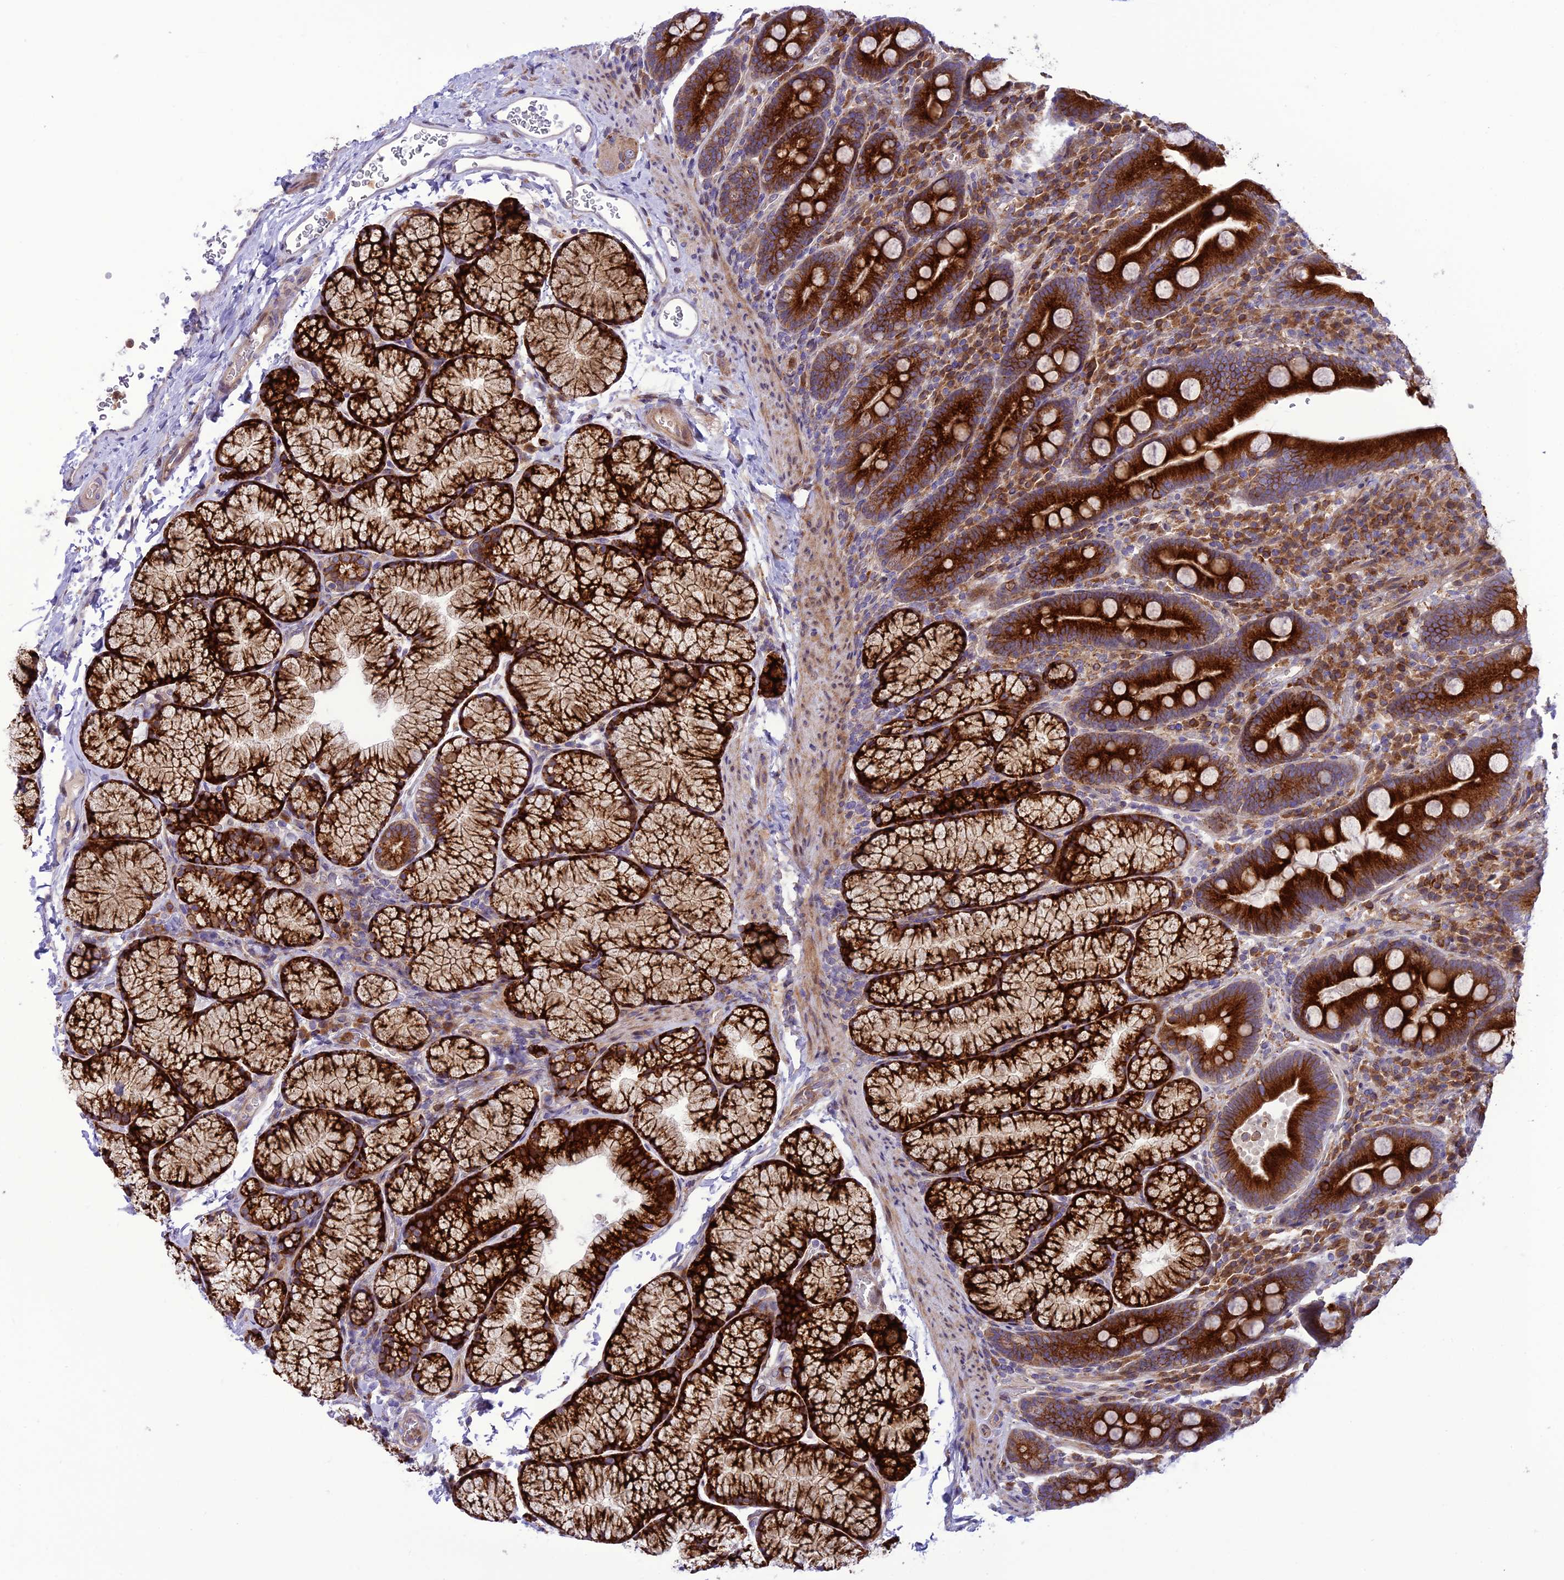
{"staining": {"intensity": "strong", "quantity": ">75%", "location": "cytoplasmic/membranous"}, "tissue": "duodenum", "cell_type": "Glandular cells", "image_type": "normal", "snomed": [{"axis": "morphology", "description": "Normal tissue, NOS"}, {"axis": "topography", "description": "Duodenum"}], "caption": "Immunohistochemistry (IHC) (DAB) staining of benign human duodenum reveals strong cytoplasmic/membranous protein expression in approximately >75% of glandular cells. (brown staining indicates protein expression, while blue staining denotes nuclei).", "gene": "JMY", "patient": {"sex": "male", "age": 35}}